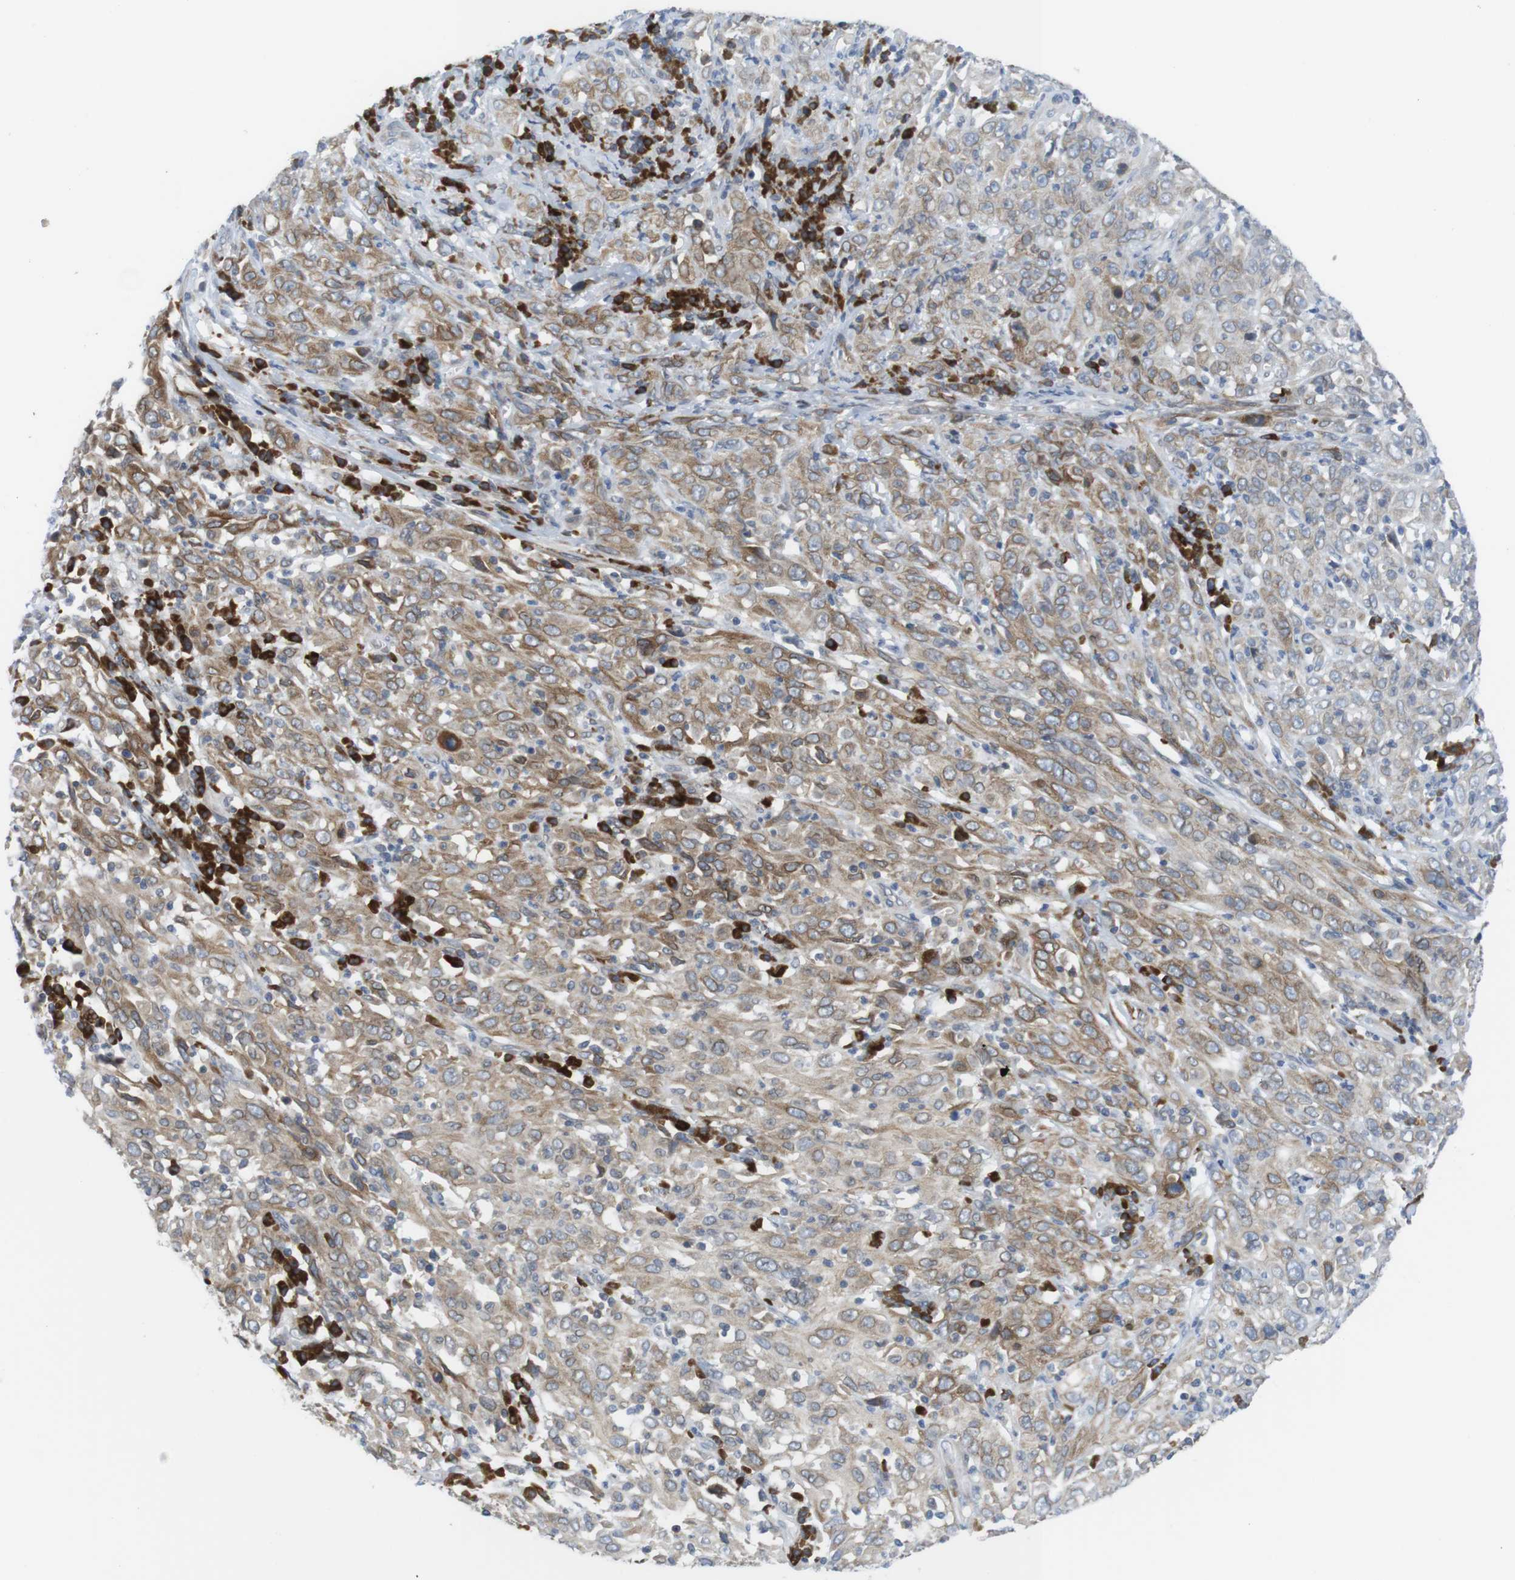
{"staining": {"intensity": "moderate", "quantity": ">75%", "location": "cytoplasmic/membranous"}, "tissue": "cervical cancer", "cell_type": "Tumor cells", "image_type": "cancer", "snomed": [{"axis": "morphology", "description": "Squamous cell carcinoma, NOS"}, {"axis": "topography", "description": "Cervix"}], "caption": "High-power microscopy captured an immunohistochemistry micrograph of squamous cell carcinoma (cervical), revealing moderate cytoplasmic/membranous positivity in approximately >75% of tumor cells.", "gene": "ERGIC3", "patient": {"sex": "female", "age": 46}}